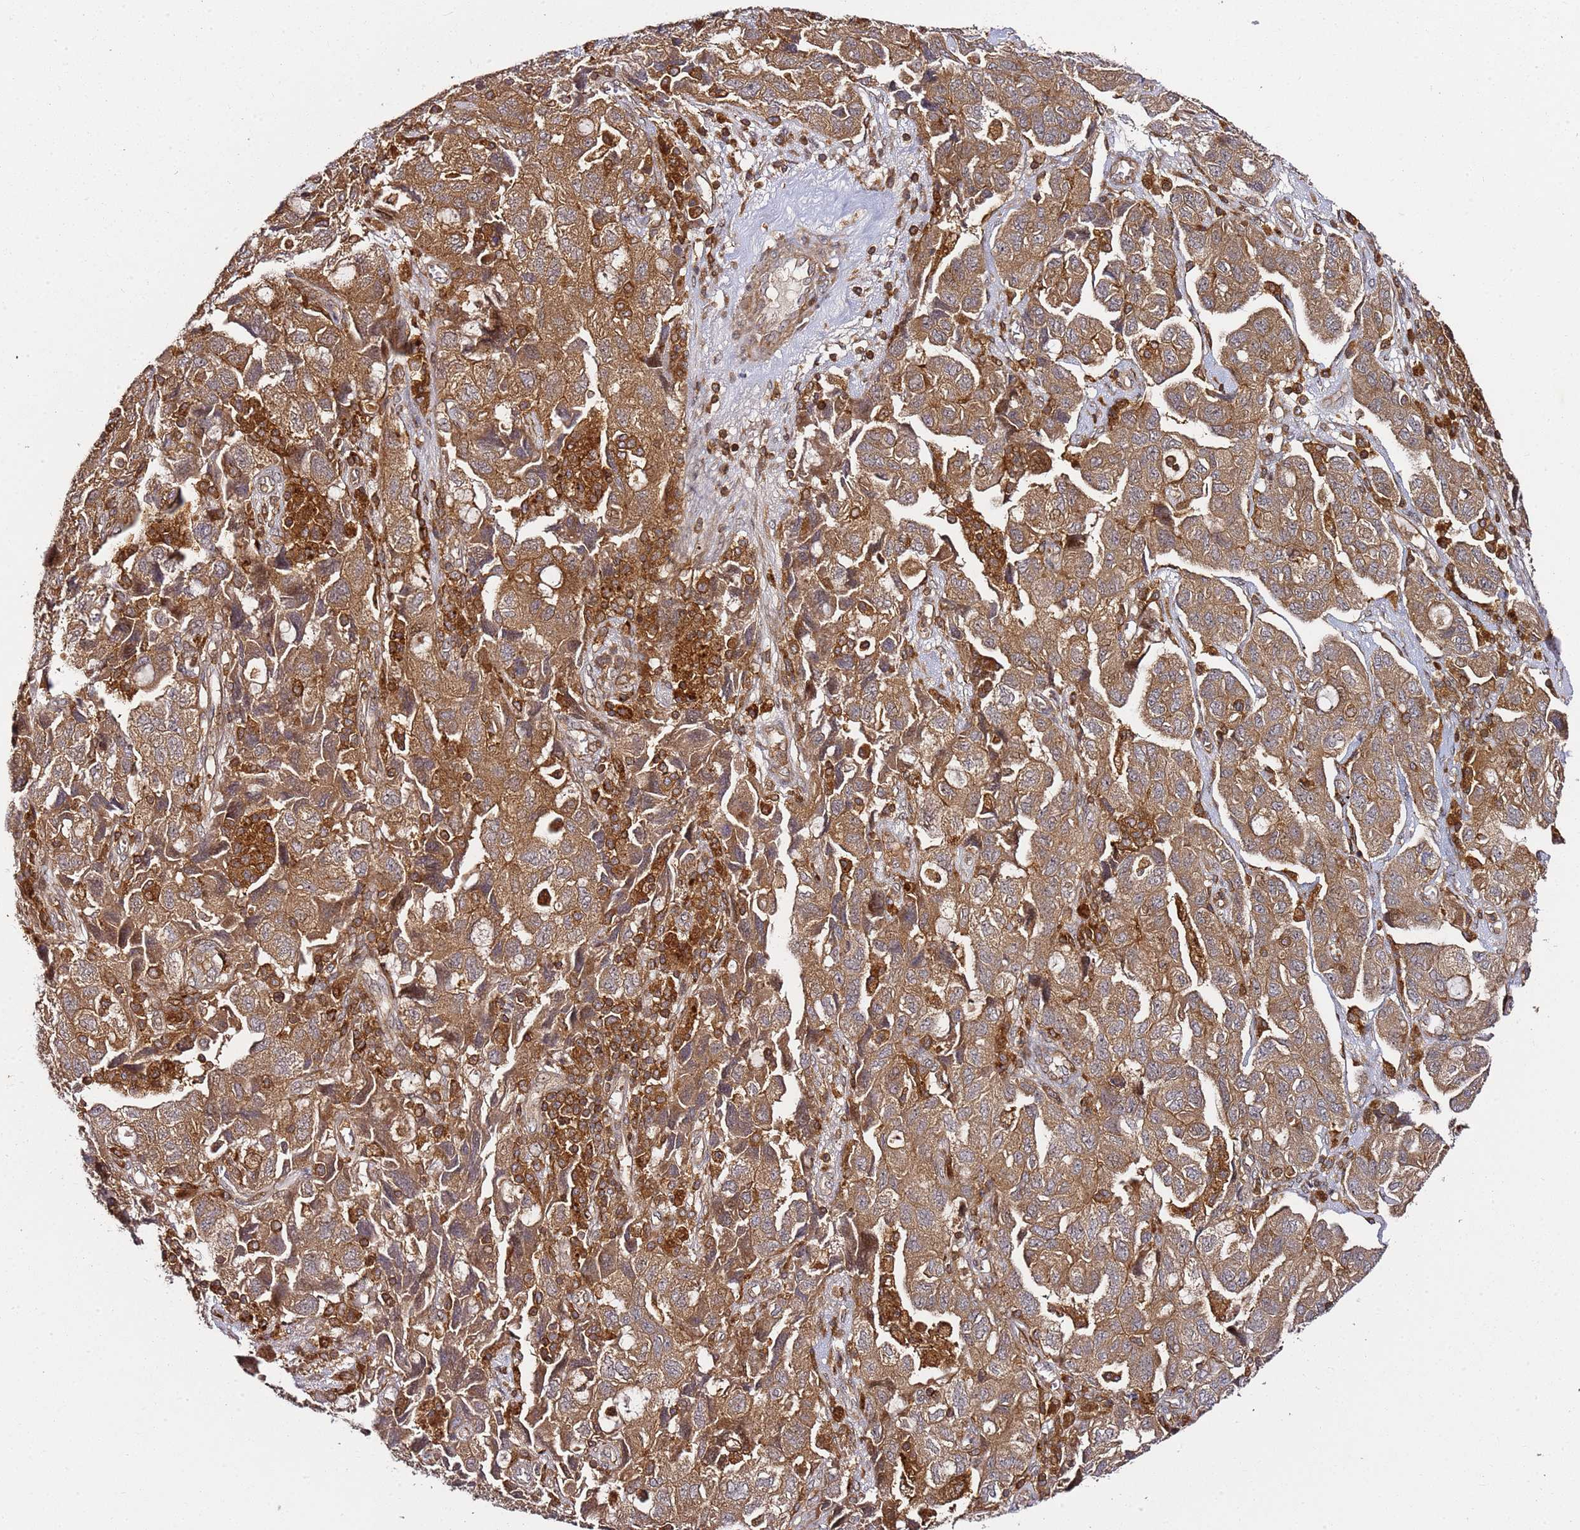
{"staining": {"intensity": "moderate", "quantity": ">75%", "location": "cytoplasmic/membranous"}, "tissue": "ovarian cancer", "cell_type": "Tumor cells", "image_type": "cancer", "snomed": [{"axis": "morphology", "description": "Carcinoma, NOS"}, {"axis": "morphology", "description": "Cystadenocarcinoma, serous, NOS"}, {"axis": "topography", "description": "Ovary"}], "caption": "Human ovarian cancer (carcinoma) stained with a protein marker reveals moderate staining in tumor cells.", "gene": "PRMT7", "patient": {"sex": "female", "age": 69}}